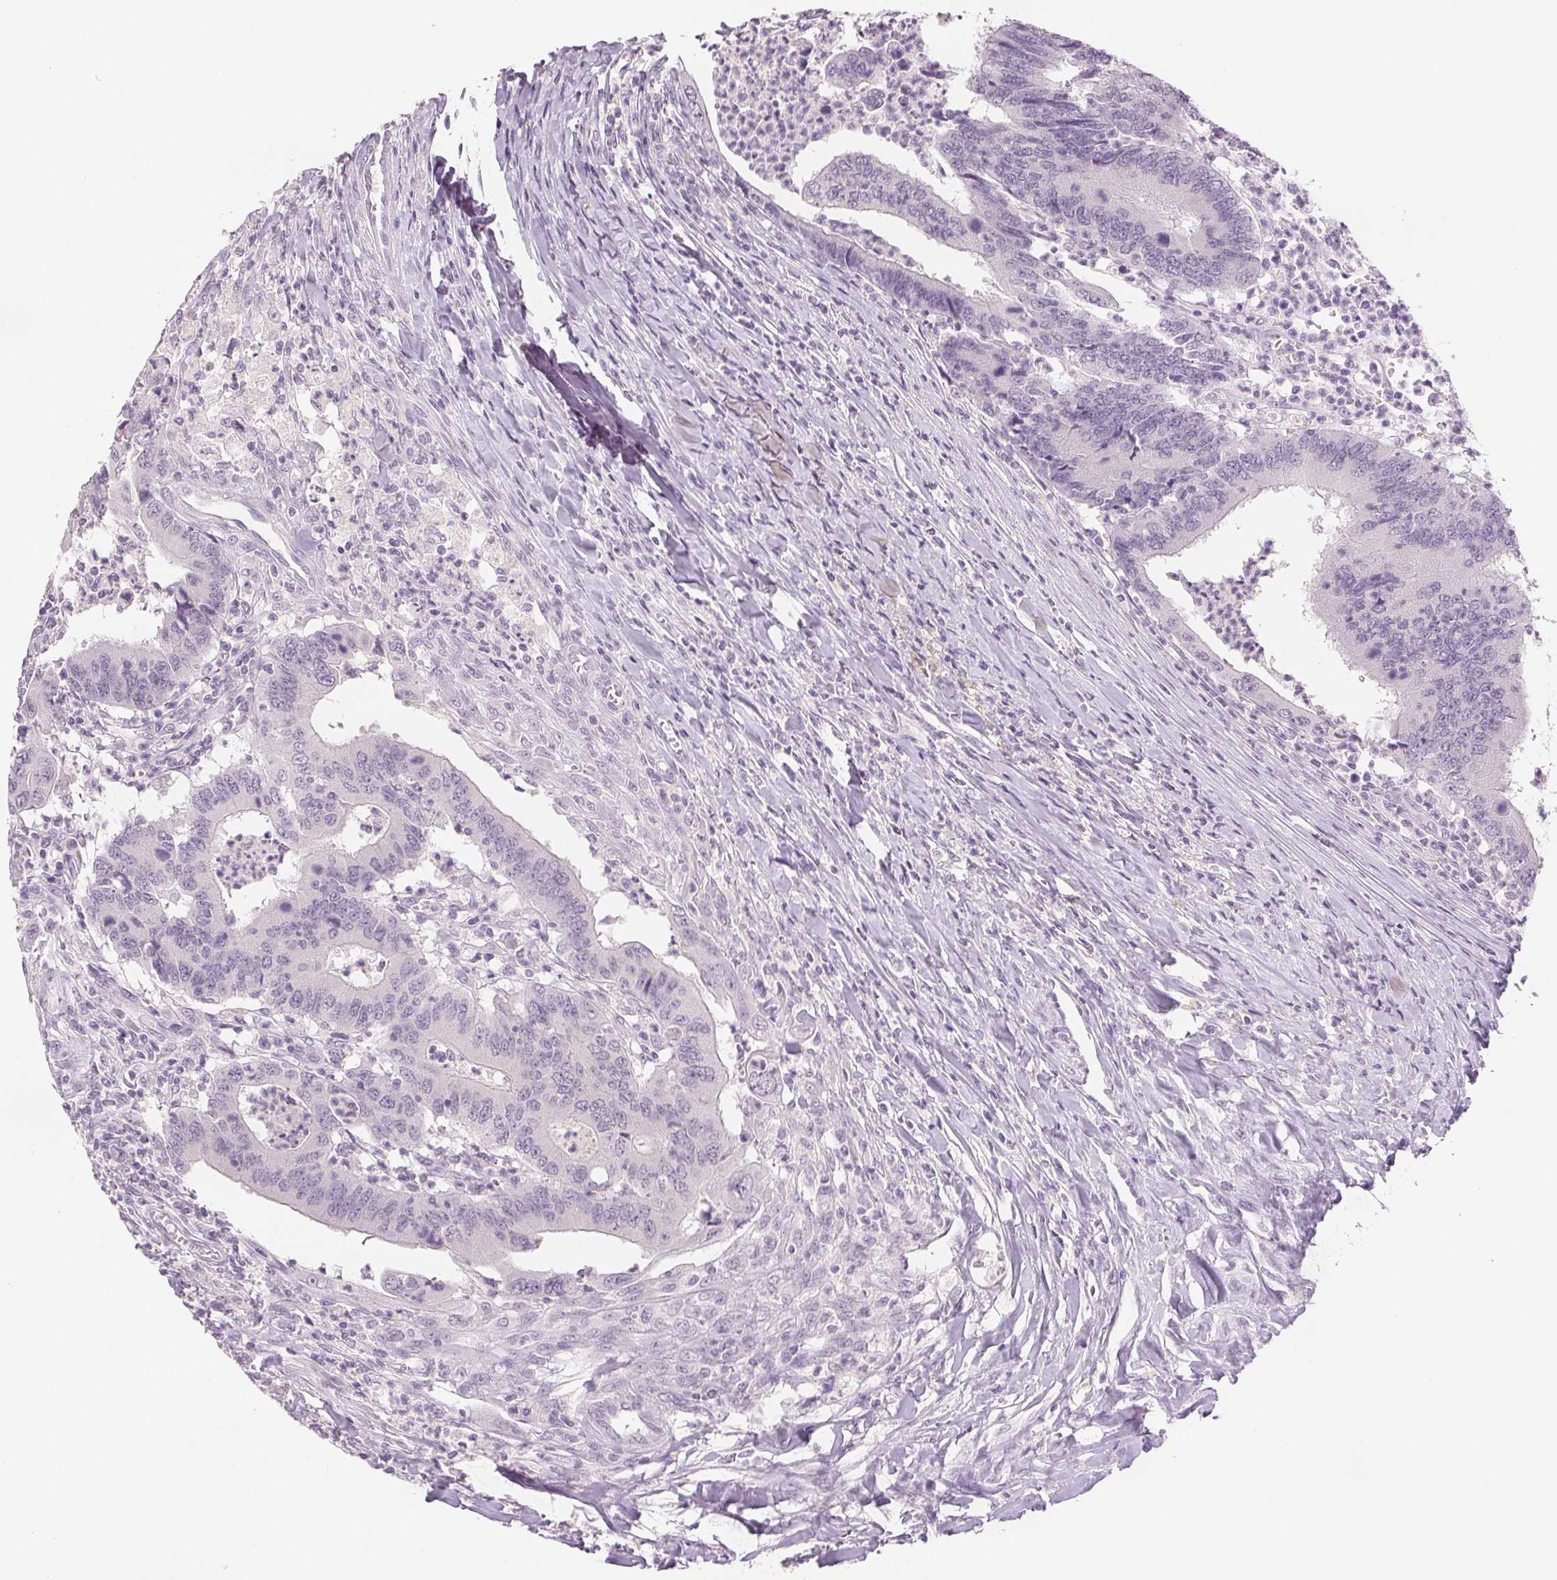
{"staining": {"intensity": "negative", "quantity": "none", "location": "none"}, "tissue": "colorectal cancer", "cell_type": "Tumor cells", "image_type": "cancer", "snomed": [{"axis": "morphology", "description": "Adenocarcinoma, NOS"}, {"axis": "topography", "description": "Colon"}], "caption": "DAB (3,3'-diaminobenzidine) immunohistochemical staining of human colorectal adenocarcinoma exhibits no significant staining in tumor cells.", "gene": "SCGN", "patient": {"sex": "female", "age": 67}}